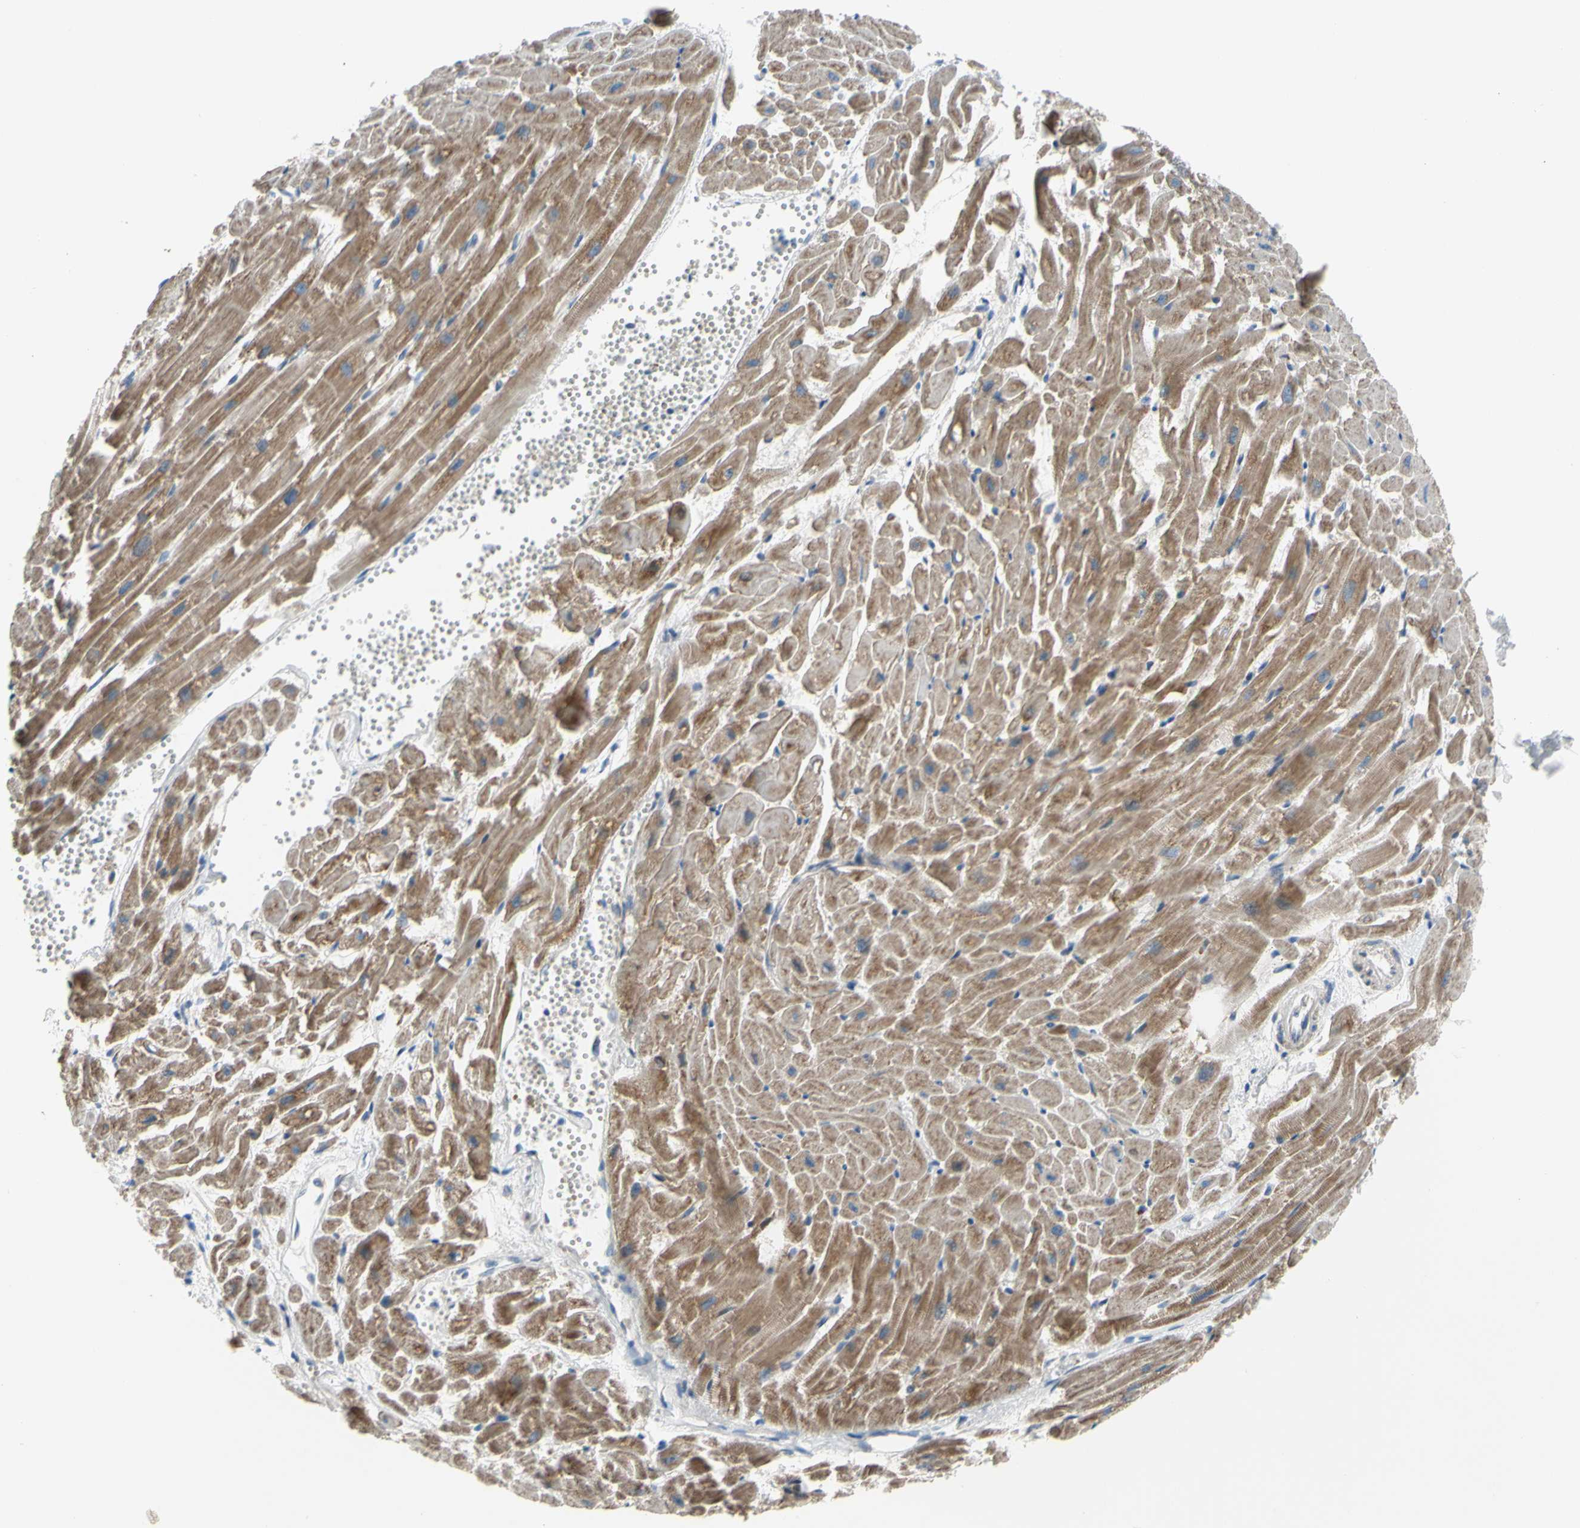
{"staining": {"intensity": "moderate", "quantity": ">75%", "location": "cytoplasmic/membranous"}, "tissue": "heart muscle", "cell_type": "Cardiomyocytes", "image_type": "normal", "snomed": [{"axis": "morphology", "description": "Normal tissue, NOS"}, {"axis": "topography", "description": "Heart"}], "caption": "The photomicrograph displays staining of normal heart muscle, revealing moderate cytoplasmic/membranous protein staining (brown color) within cardiomyocytes. (DAB (3,3'-diaminobenzidine) IHC, brown staining for protein, blue staining for nuclei).", "gene": "GRAMD2B", "patient": {"sex": "female", "age": 19}}